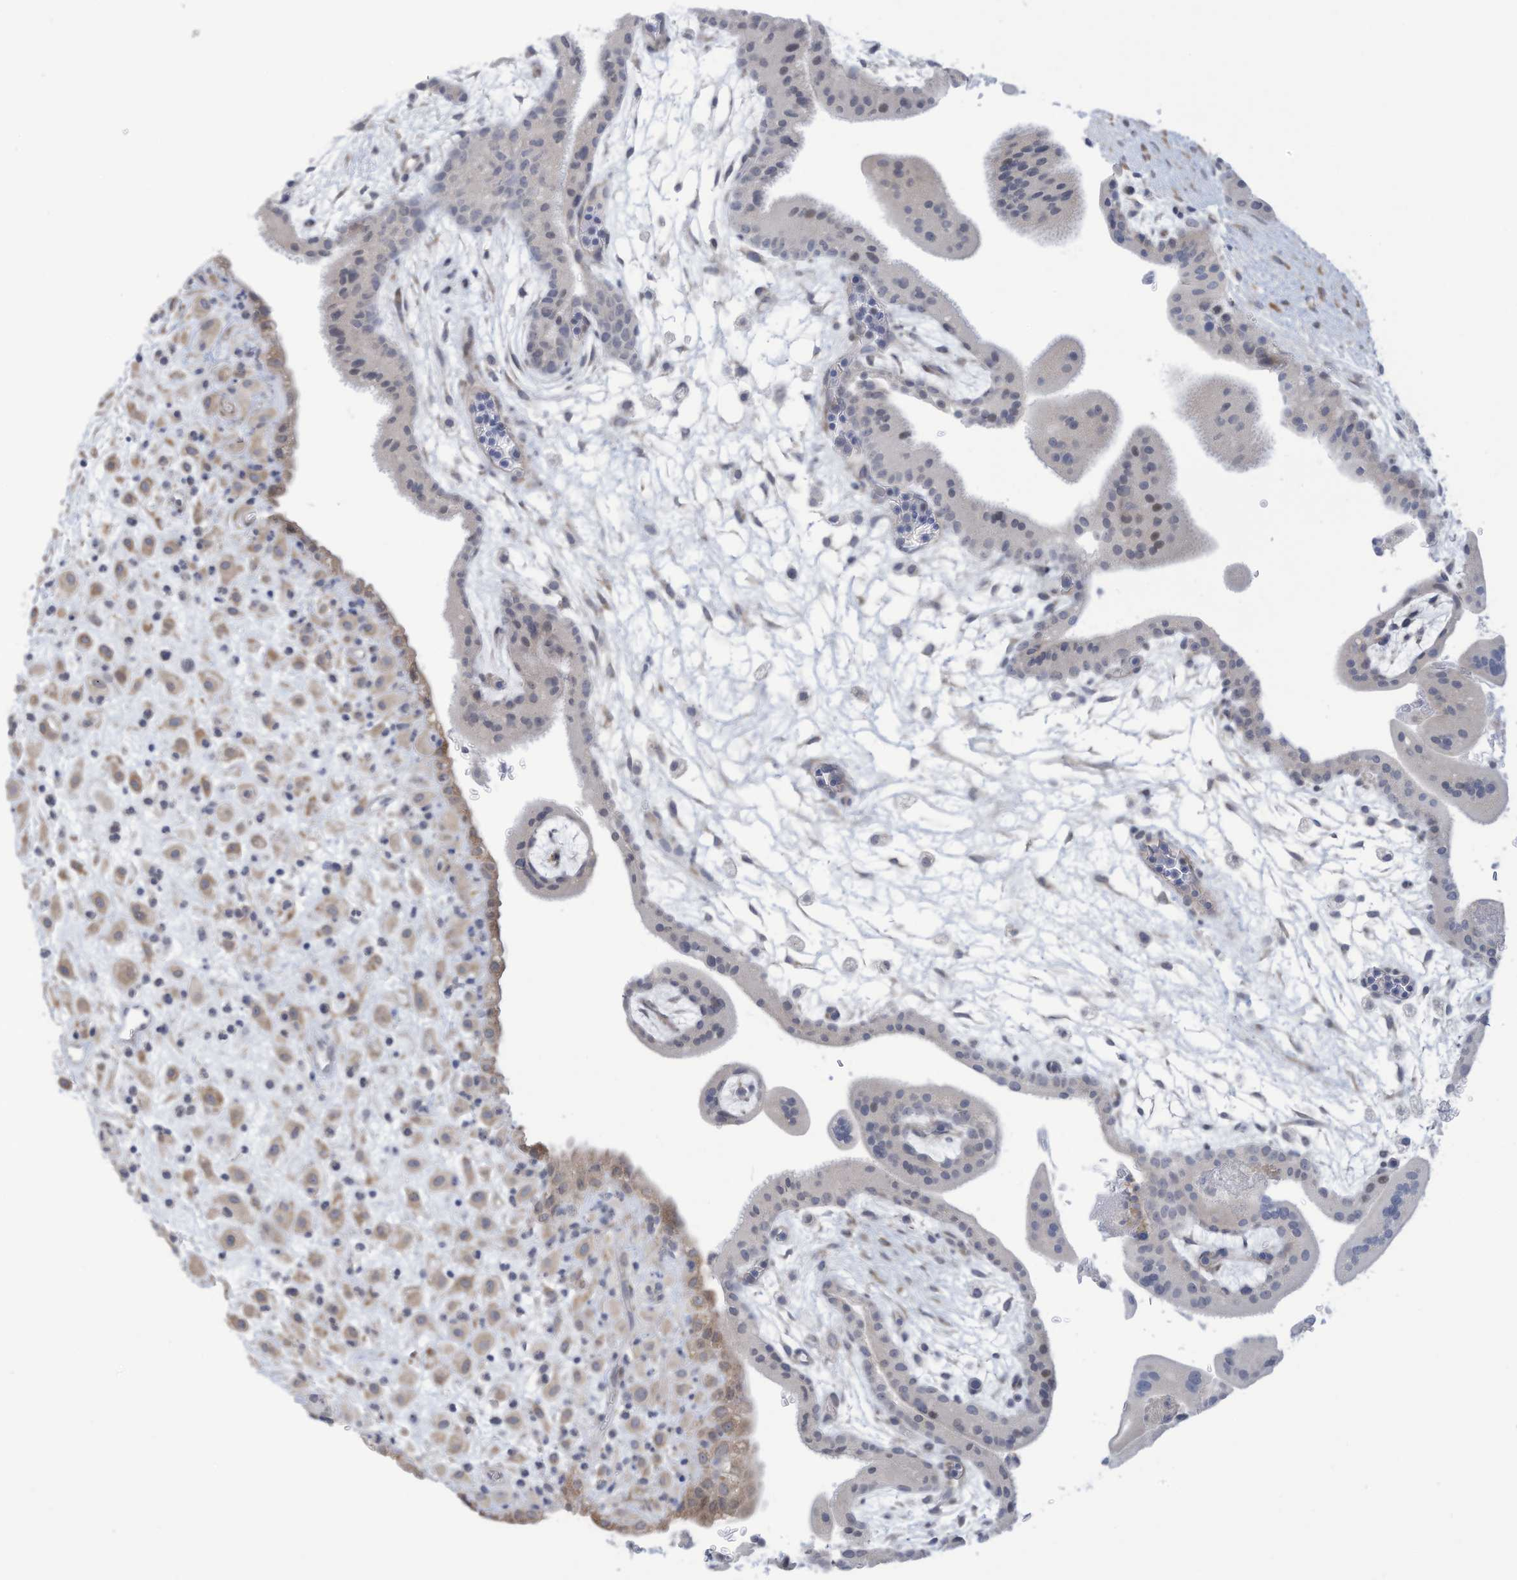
{"staining": {"intensity": "weak", "quantity": ">75%", "location": "cytoplasmic/membranous"}, "tissue": "placenta", "cell_type": "Decidual cells", "image_type": "normal", "snomed": [{"axis": "morphology", "description": "Normal tissue, NOS"}, {"axis": "topography", "description": "Placenta"}], "caption": "Human placenta stained for a protein (brown) exhibits weak cytoplasmic/membranous positive staining in about >75% of decidual cells.", "gene": "ZNF292", "patient": {"sex": "female", "age": 35}}